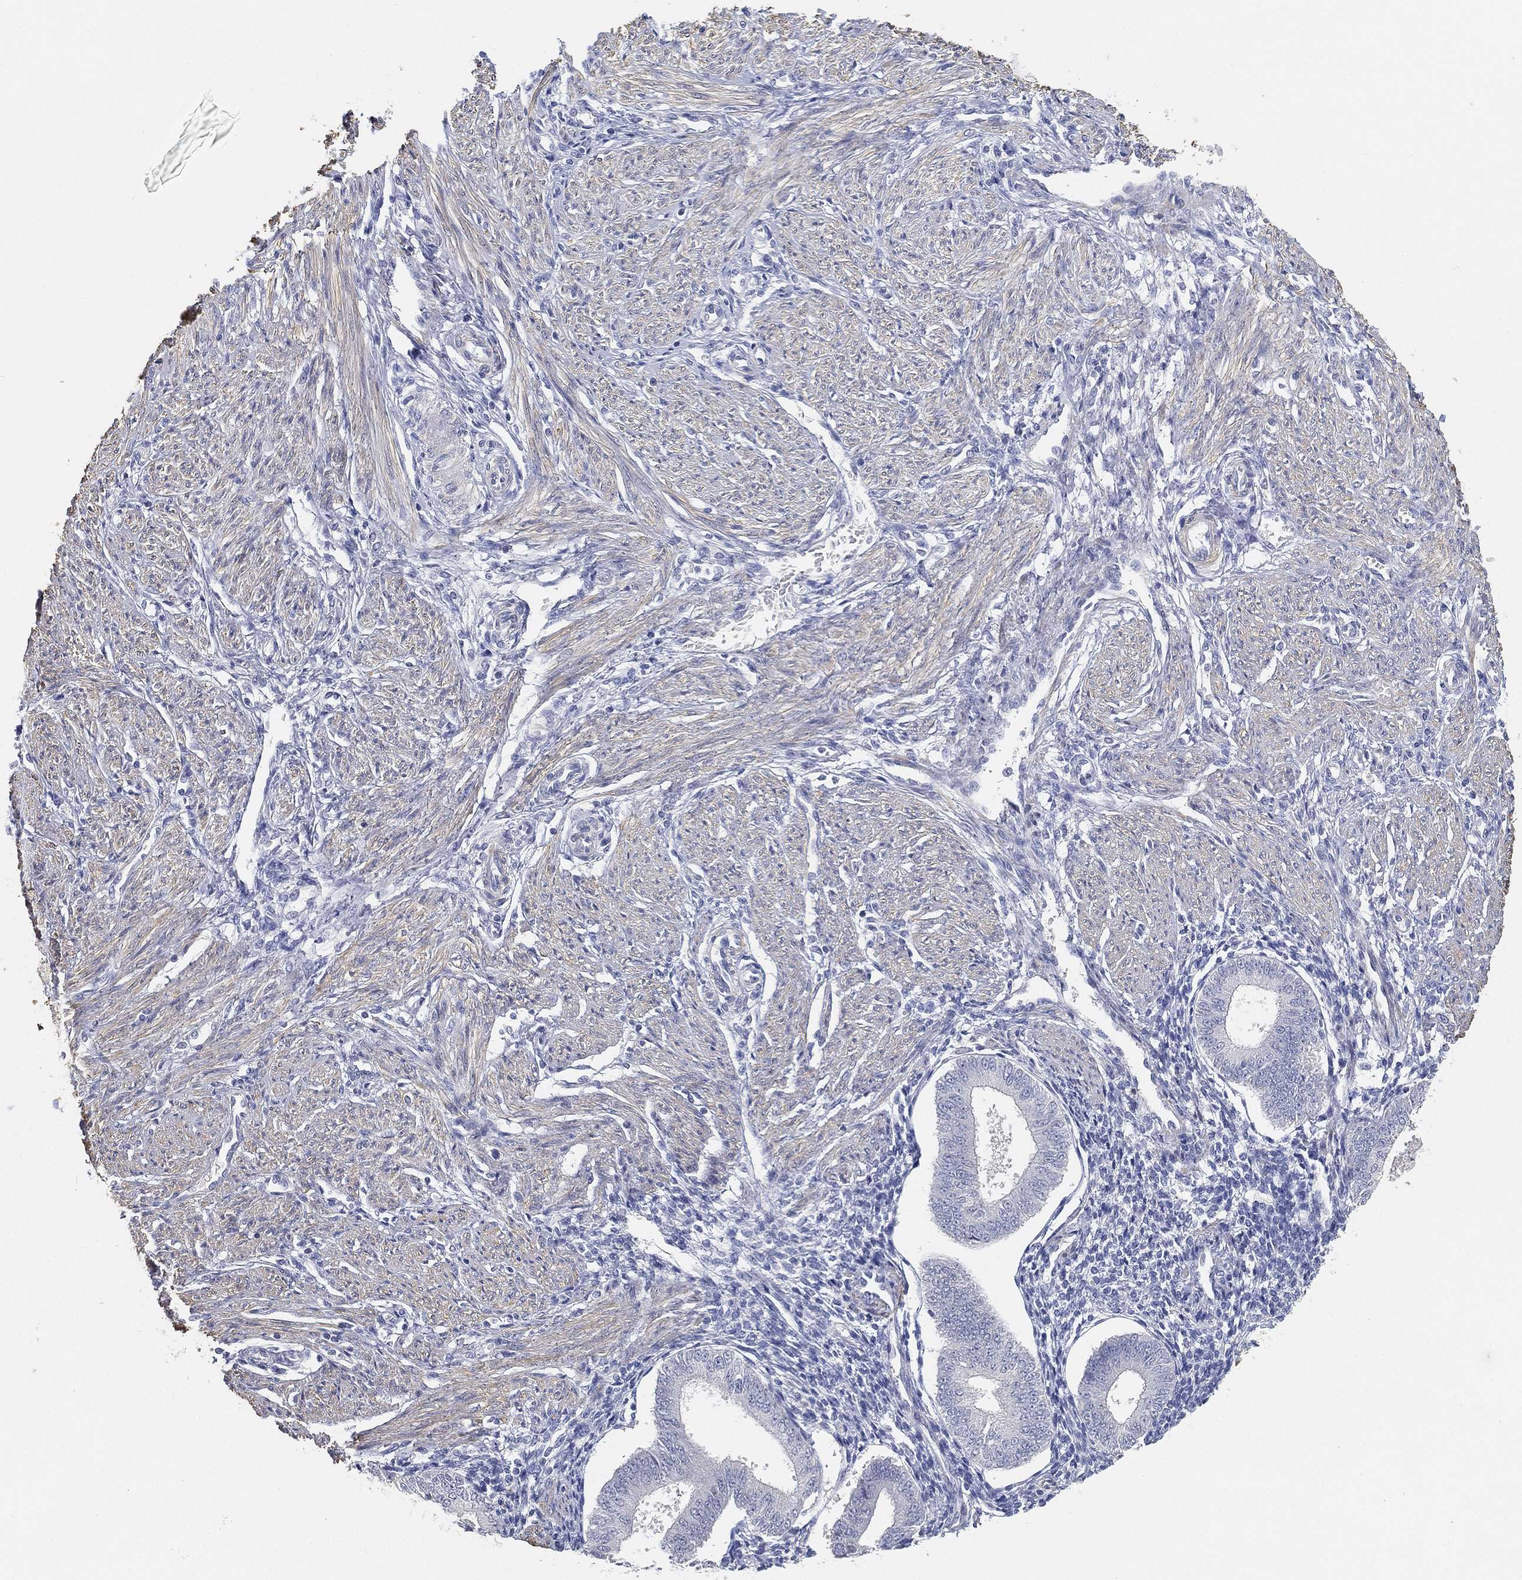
{"staining": {"intensity": "negative", "quantity": "none", "location": "none"}, "tissue": "endometrium", "cell_type": "Cells in endometrial stroma", "image_type": "normal", "snomed": [{"axis": "morphology", "description": "Normal tissue, NOS"}, {"axis": "topography", "description": "Endometrium"}], "caption": "There is no significant expression in cells in endometrial stroma of endometrium. (DAB IHC visualized using brightfield microscopy, high magnification).", "gene": "GPR61", "patient": {"sex": "female", "age": 39}}